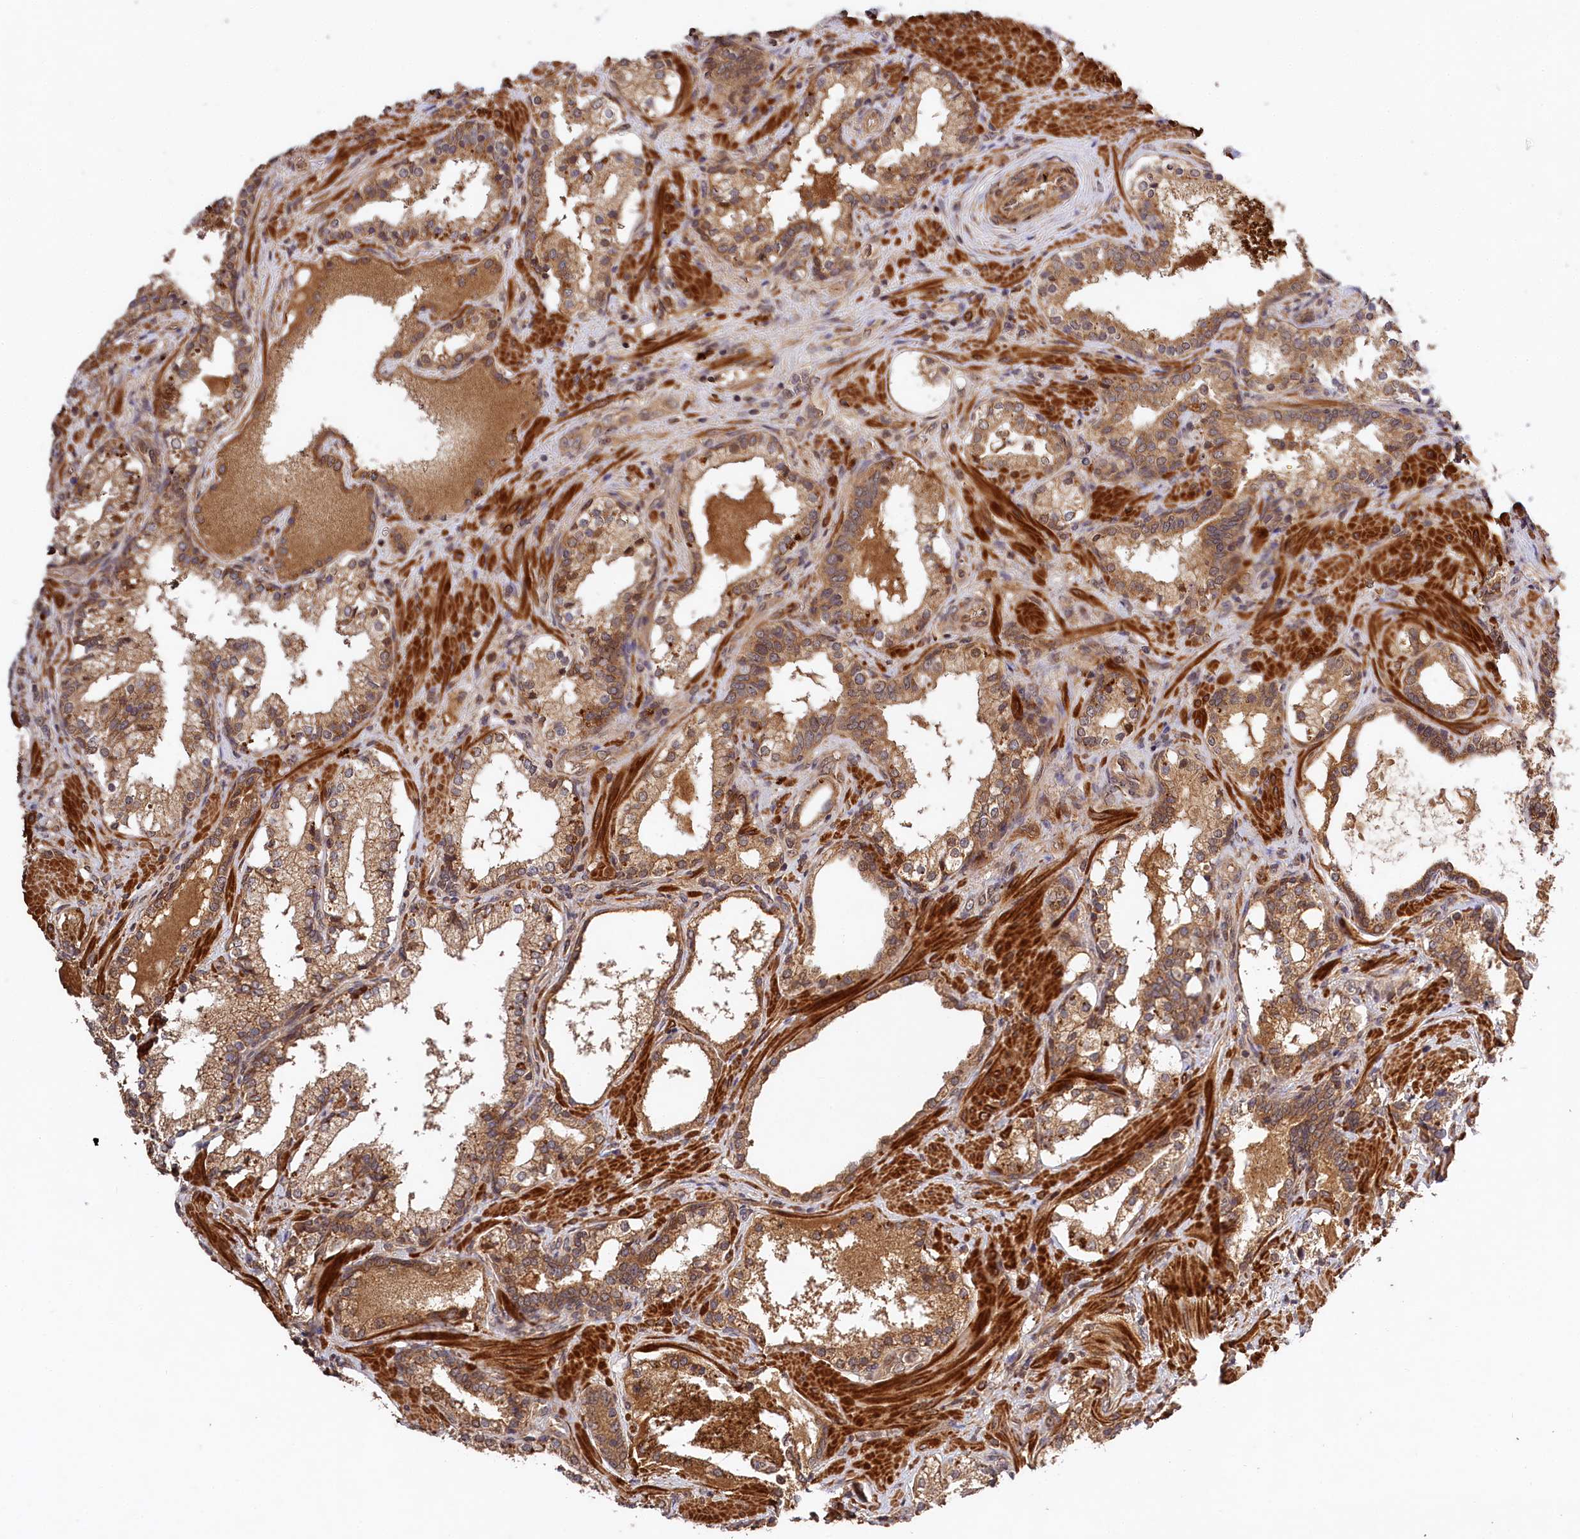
{"staining": {"intensity": "moderate", "quantity": ">75%", "location": "cytoplasmic/membranous"}, "tissue": "prostate cancer", "cell_type": "Tumor cells", "image_type": "cancer", "snomed": [{"axis": "morphology", "description": "Adenocarcinoma, High grade"}, {"axis": "topography", "description": "Prostate"}], "caption": "This is a photomicrograph of immunohistochemistry (IHC) staining of prostate cancer, which shows moderate staining in the cytoplasmic/membranous of tumor cells.", "gene": "MCF2L2", "patient": {"sex": "male", "age": 58}}